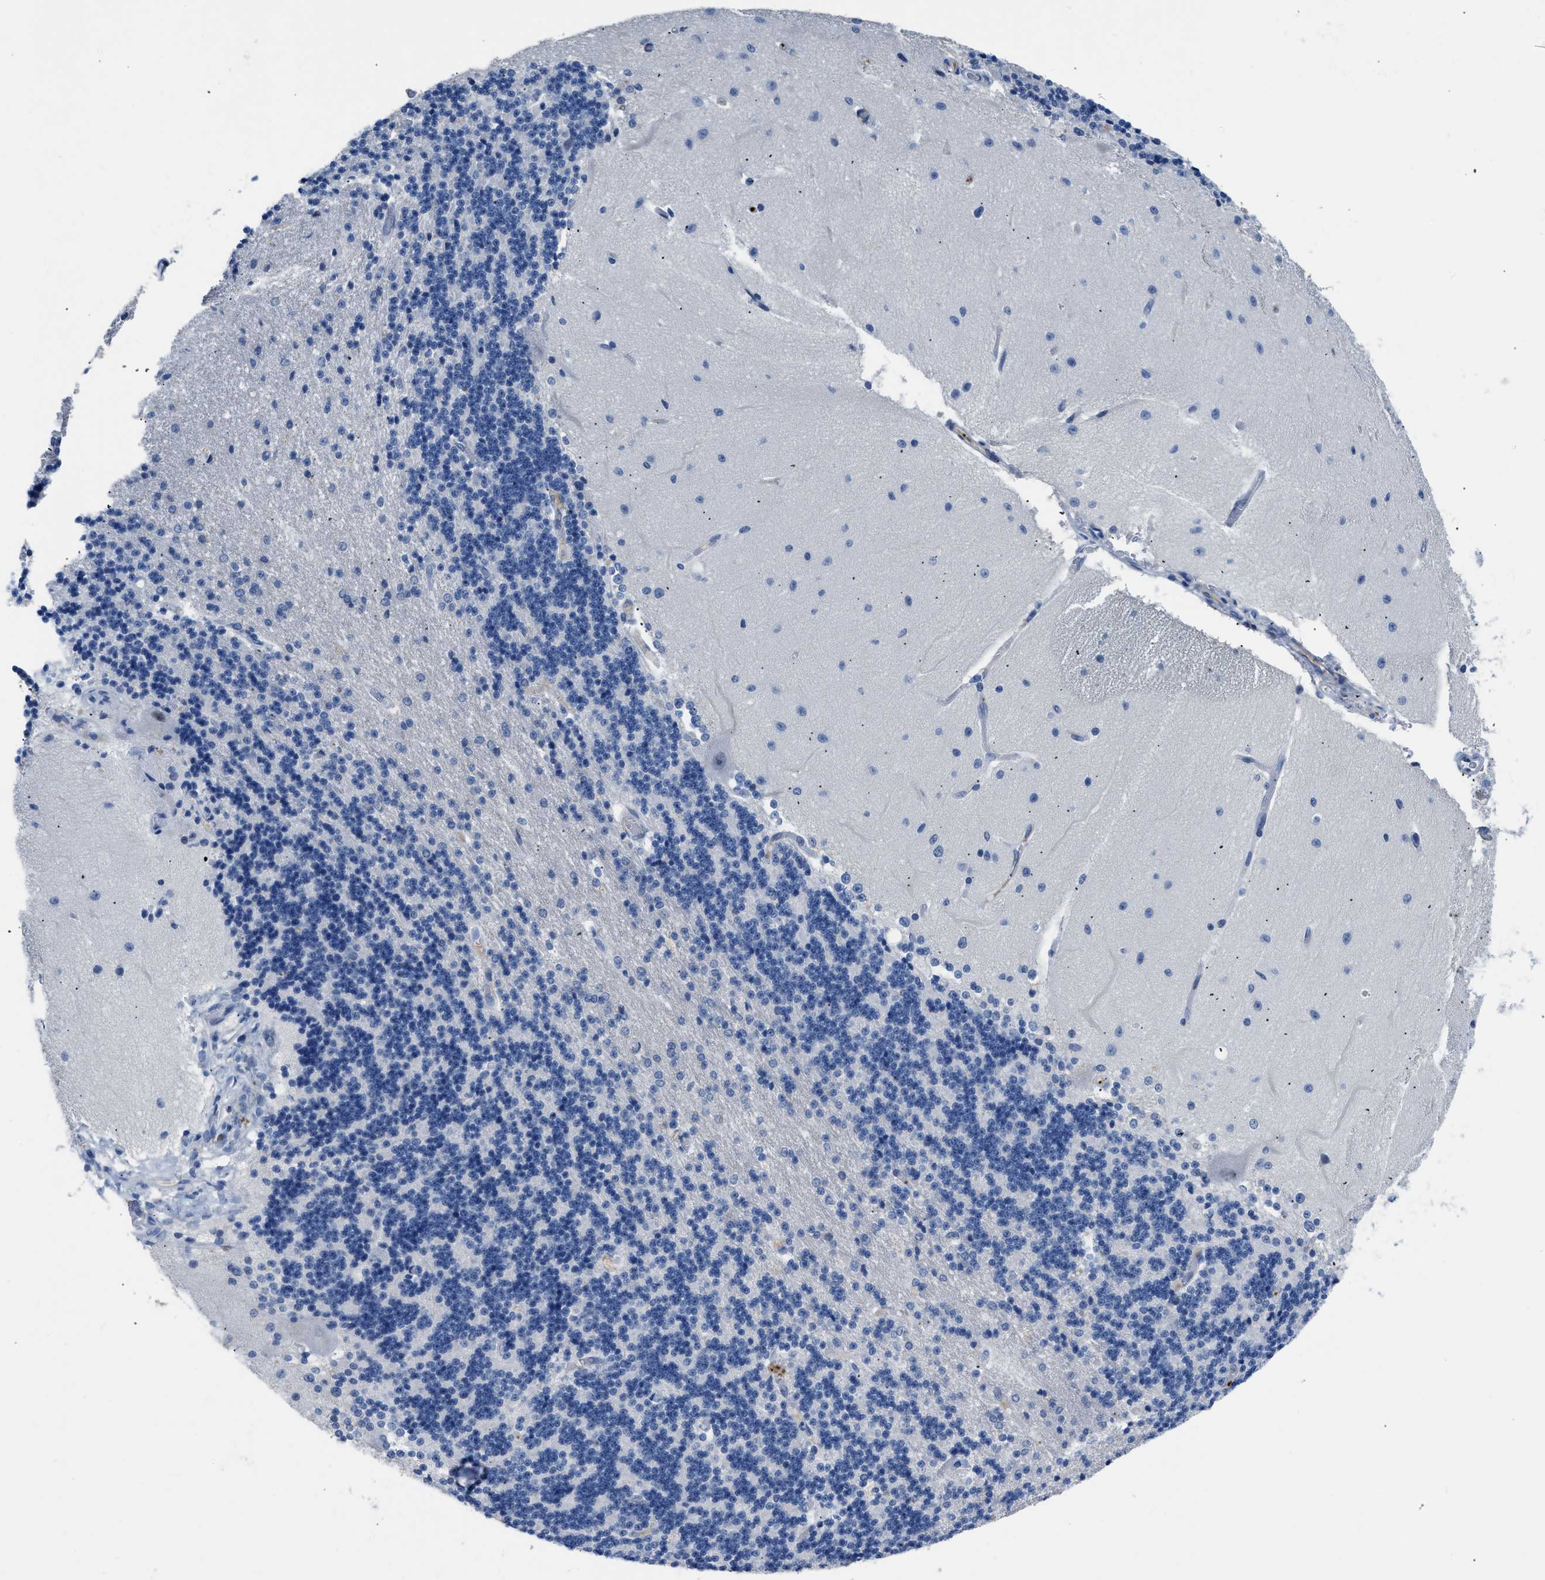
{"staining": {"intensity": "negative", "quantity": "none", "location": "none"}, "tissue": "cerebellum", "cell_type": "Cells in granular layer", "image_type": "normal", "snomed": [{"axis": "morphology", "description": "Normal tissue, NOS"}, {"axis": "topography", "description": "Cerebellum"}], "caption": "IHC of normal cerebellum displays no staining in cells in granular layer.", "gene": "FGF18", "patient": {"sex": "female", "age": 54}}